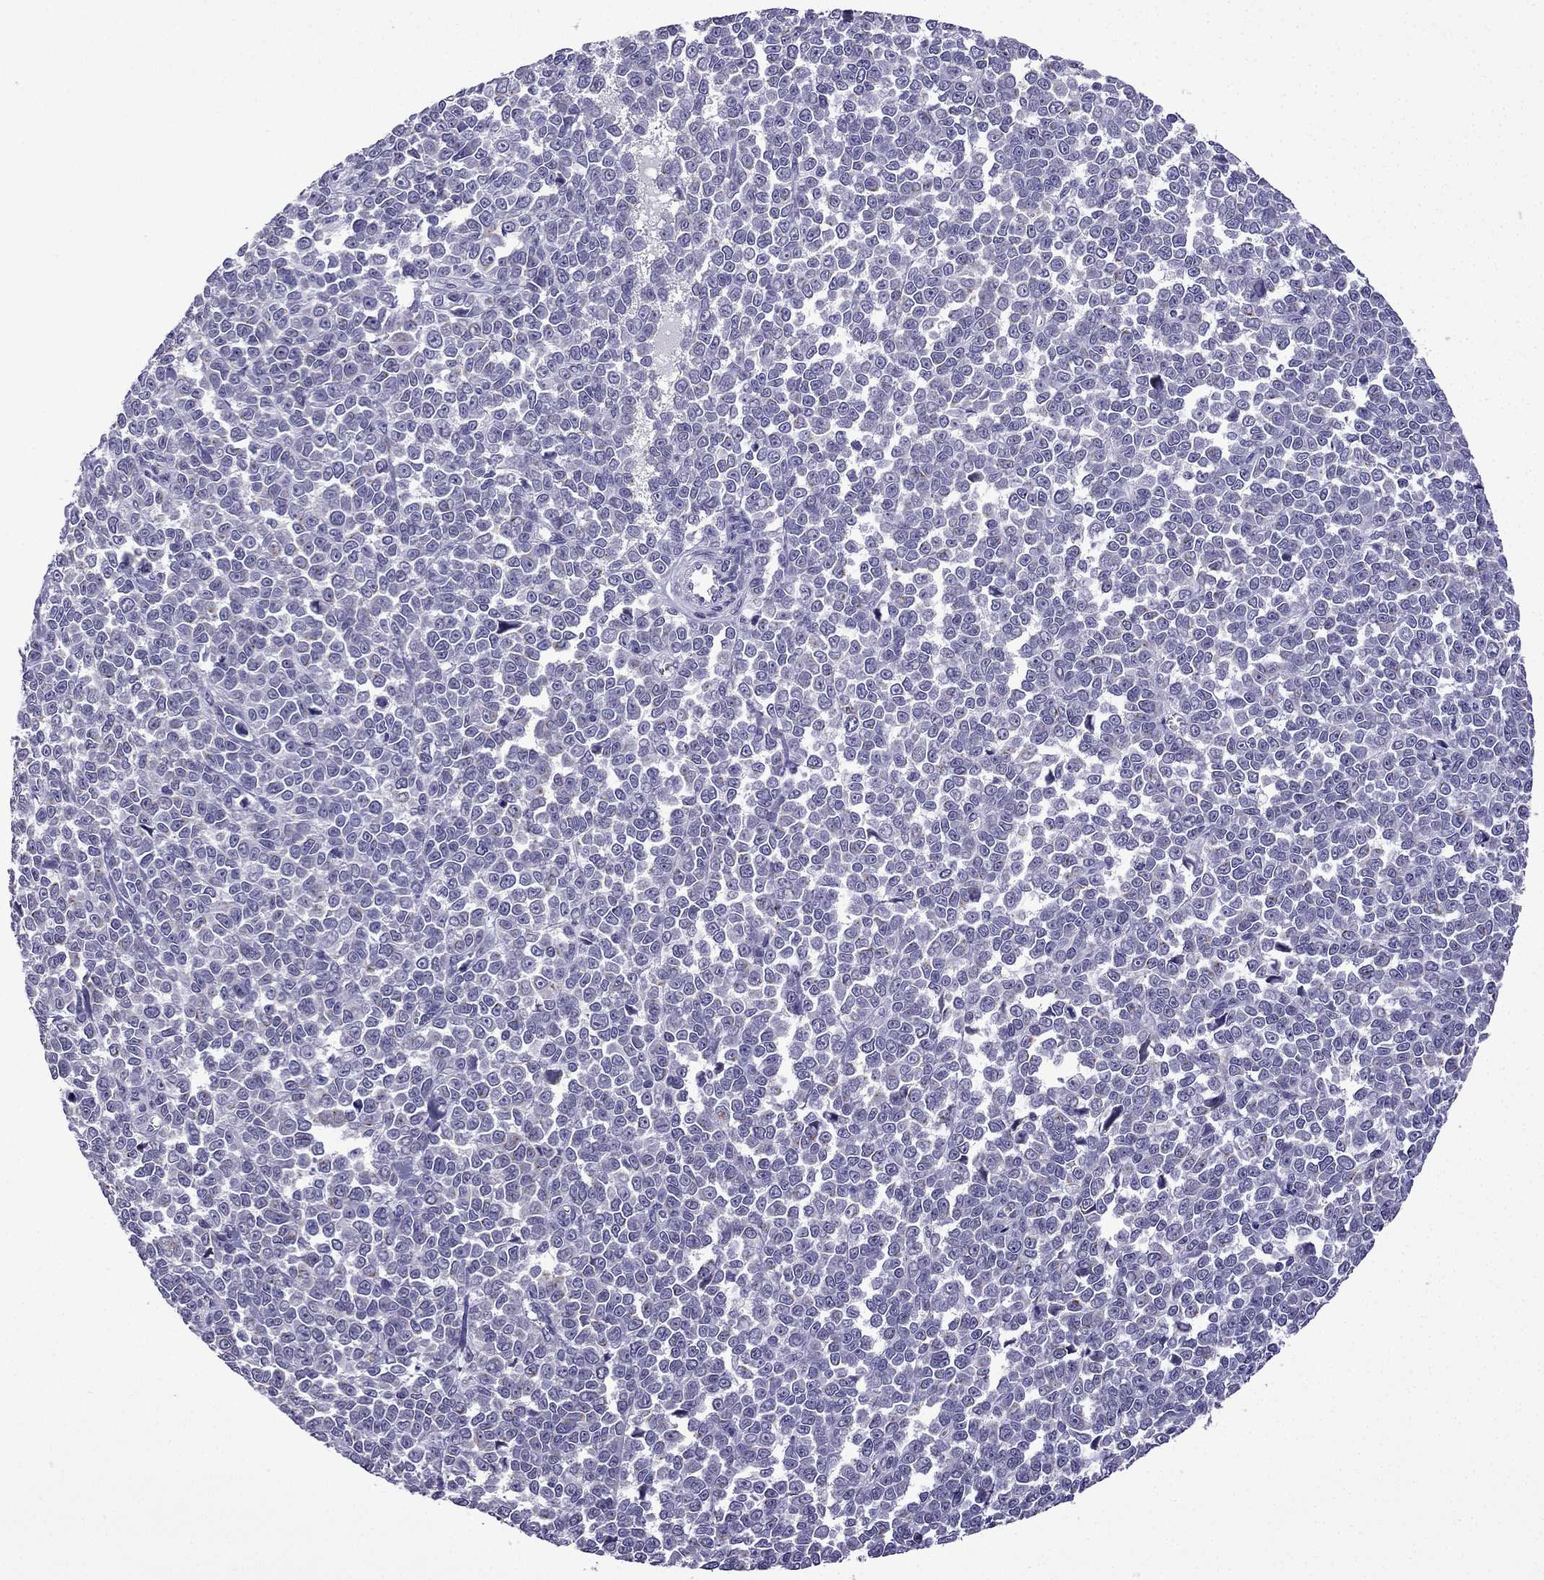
{"staining": {"intensity": "negative", "quantity": "none", "location": "none"}, "tissue": "melanoma", "cell_type": "Tumor cells", "image_type": "cancer", "snomed": [{"axis": "morphology", "description": "Malignant melanoma, NOS"}, {"axis": "topography", "description": "Skin"}], "caption": "Immunohistochemical staining of malignant melanoma demonstrates no significant expression in tumor cells. (Stains: DAB IHC with hematoxylin counter stain, Microscopy: brightfield microscopy at high magnification).", "gene": "TTN", "patient": {"sex": "female", "age": 95}}